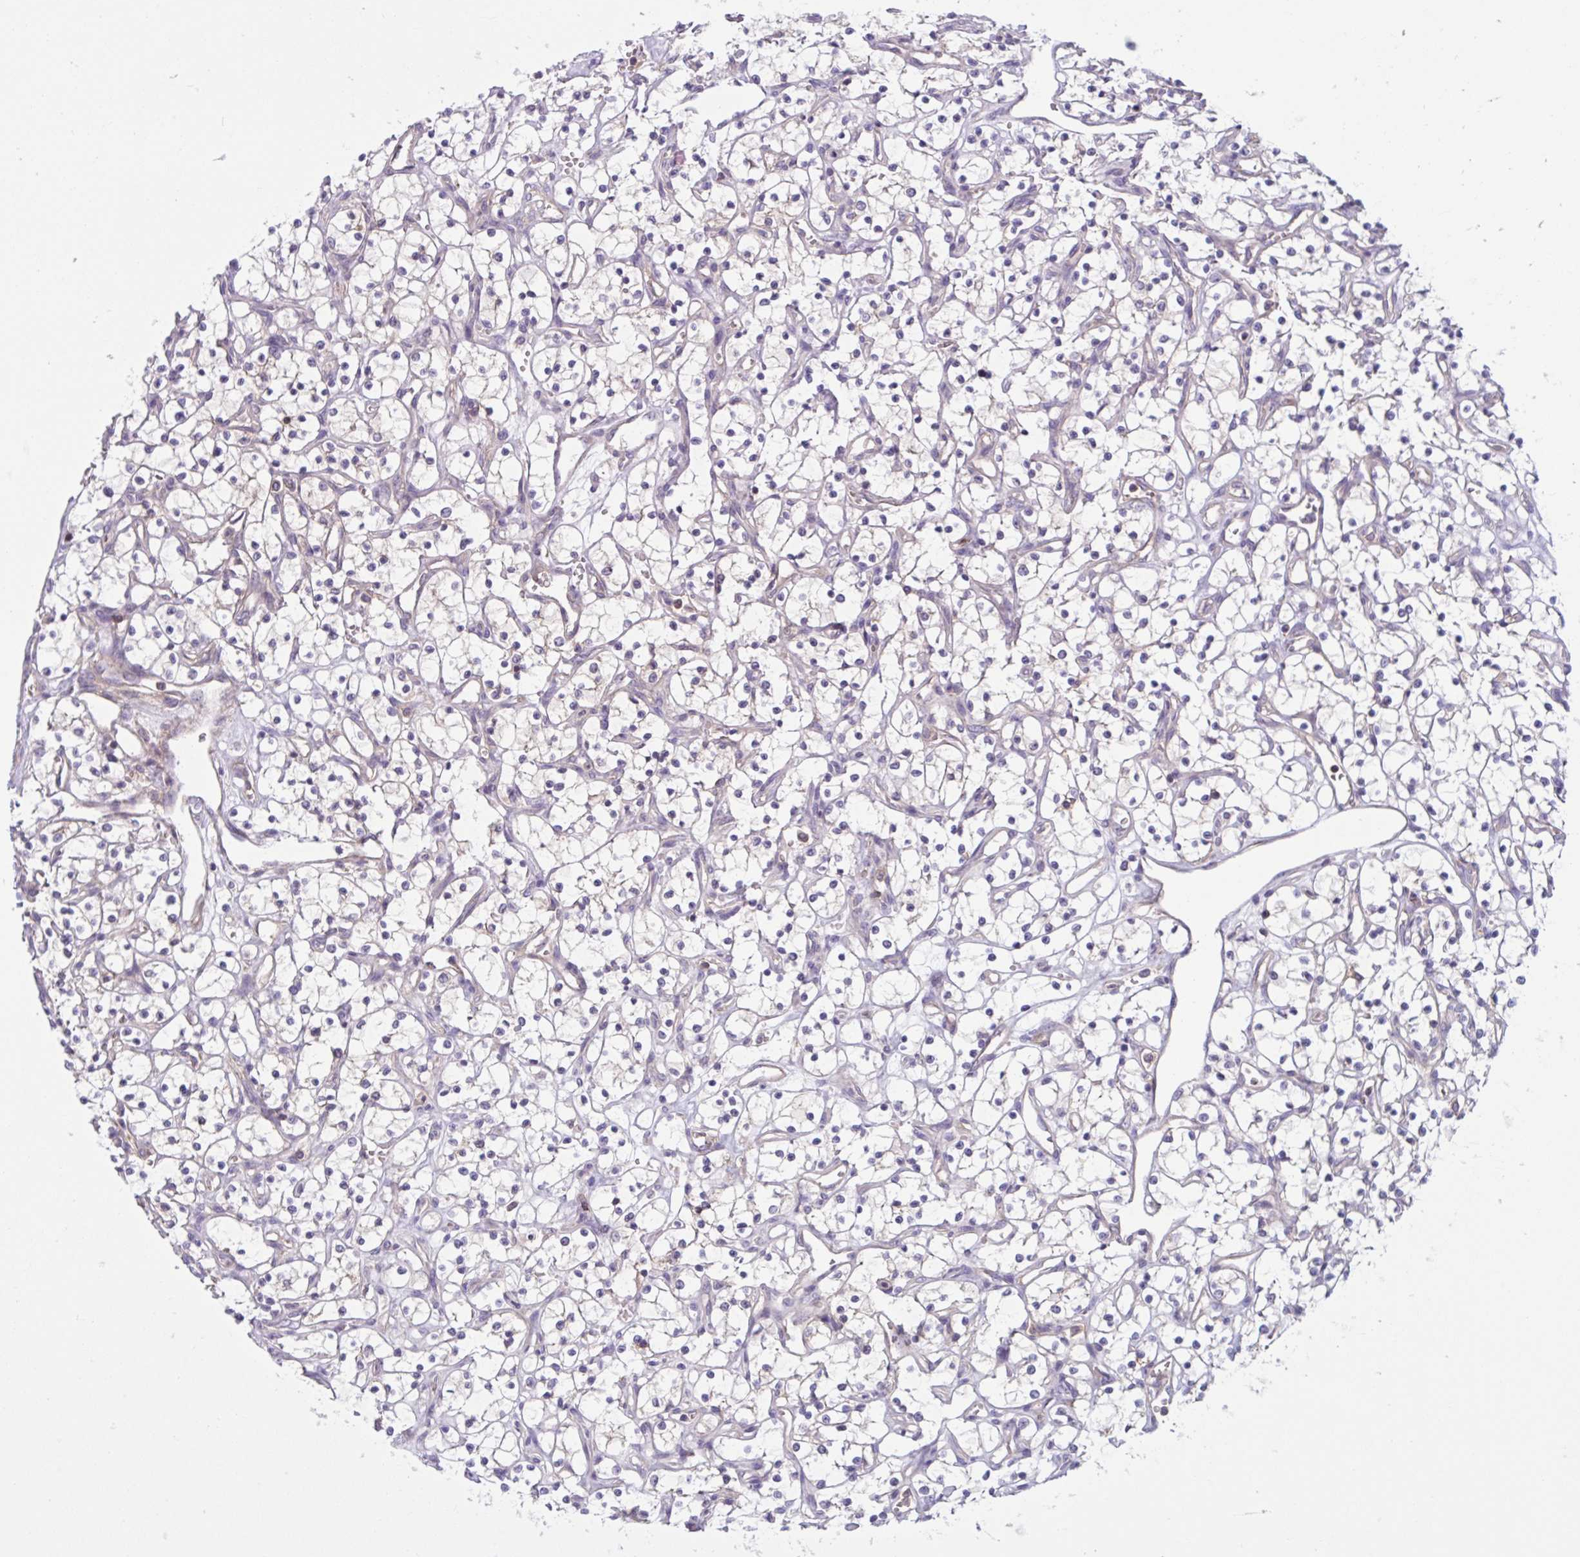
{"staining": {"intensity": "negative", "quantity": "none", "location": "none"}, "tissue": "renal cancer", "cell_type": "Tumor cells", "image_type": "cancer", "snomed": [{"axis": "morphology", "description": "Adenocarcinoma, NOS"}, {"axis": "topography", "description": "Kidney"}], "caption": "Renal adenocarcinoma was stained to show a protein in brown. There is no significant expression in tumor cells.", "gene": "WNT9B", "patient": {"sex": "female", "age": 69}}